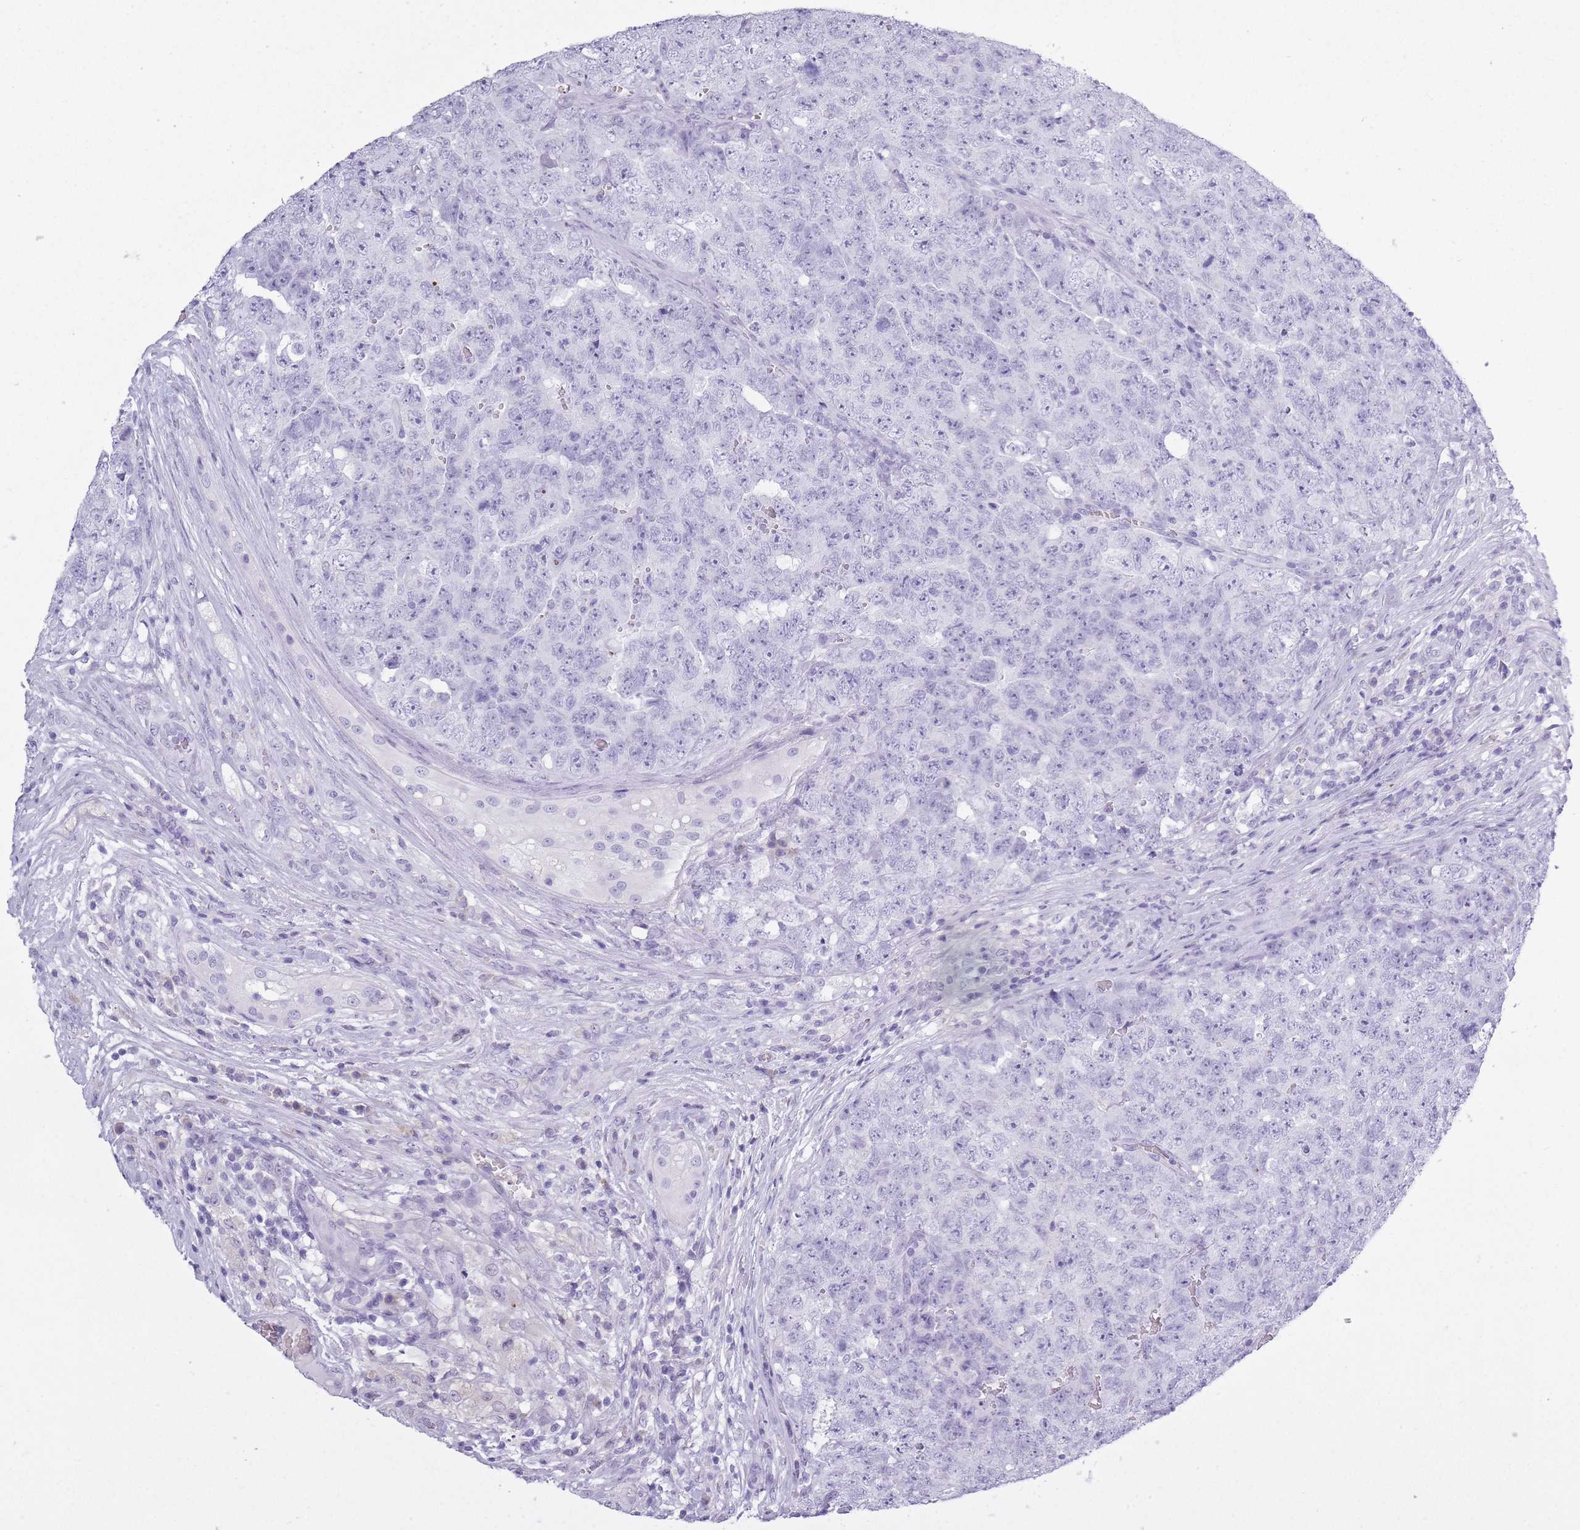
{"staining": {"intensity": "negative", "quantity": "none", "location": "none"}, "tissue": "testis cancer", "cell_type": "Tumor cells", "image_type": "cancer", "snomed": [{"axis": "morphology", "description": "Seminoma, NOS"}, {"axis": "morphology", "description": "Teratoma, malignant, NOS"}, {"axis": "topography", "description": "Testis"}], "caption": "Micrograph shows no significant protein staining in tumor cells of testis cancer.", "gene": "OR7C1", "patient": {"sex": "male", "age": 34}}